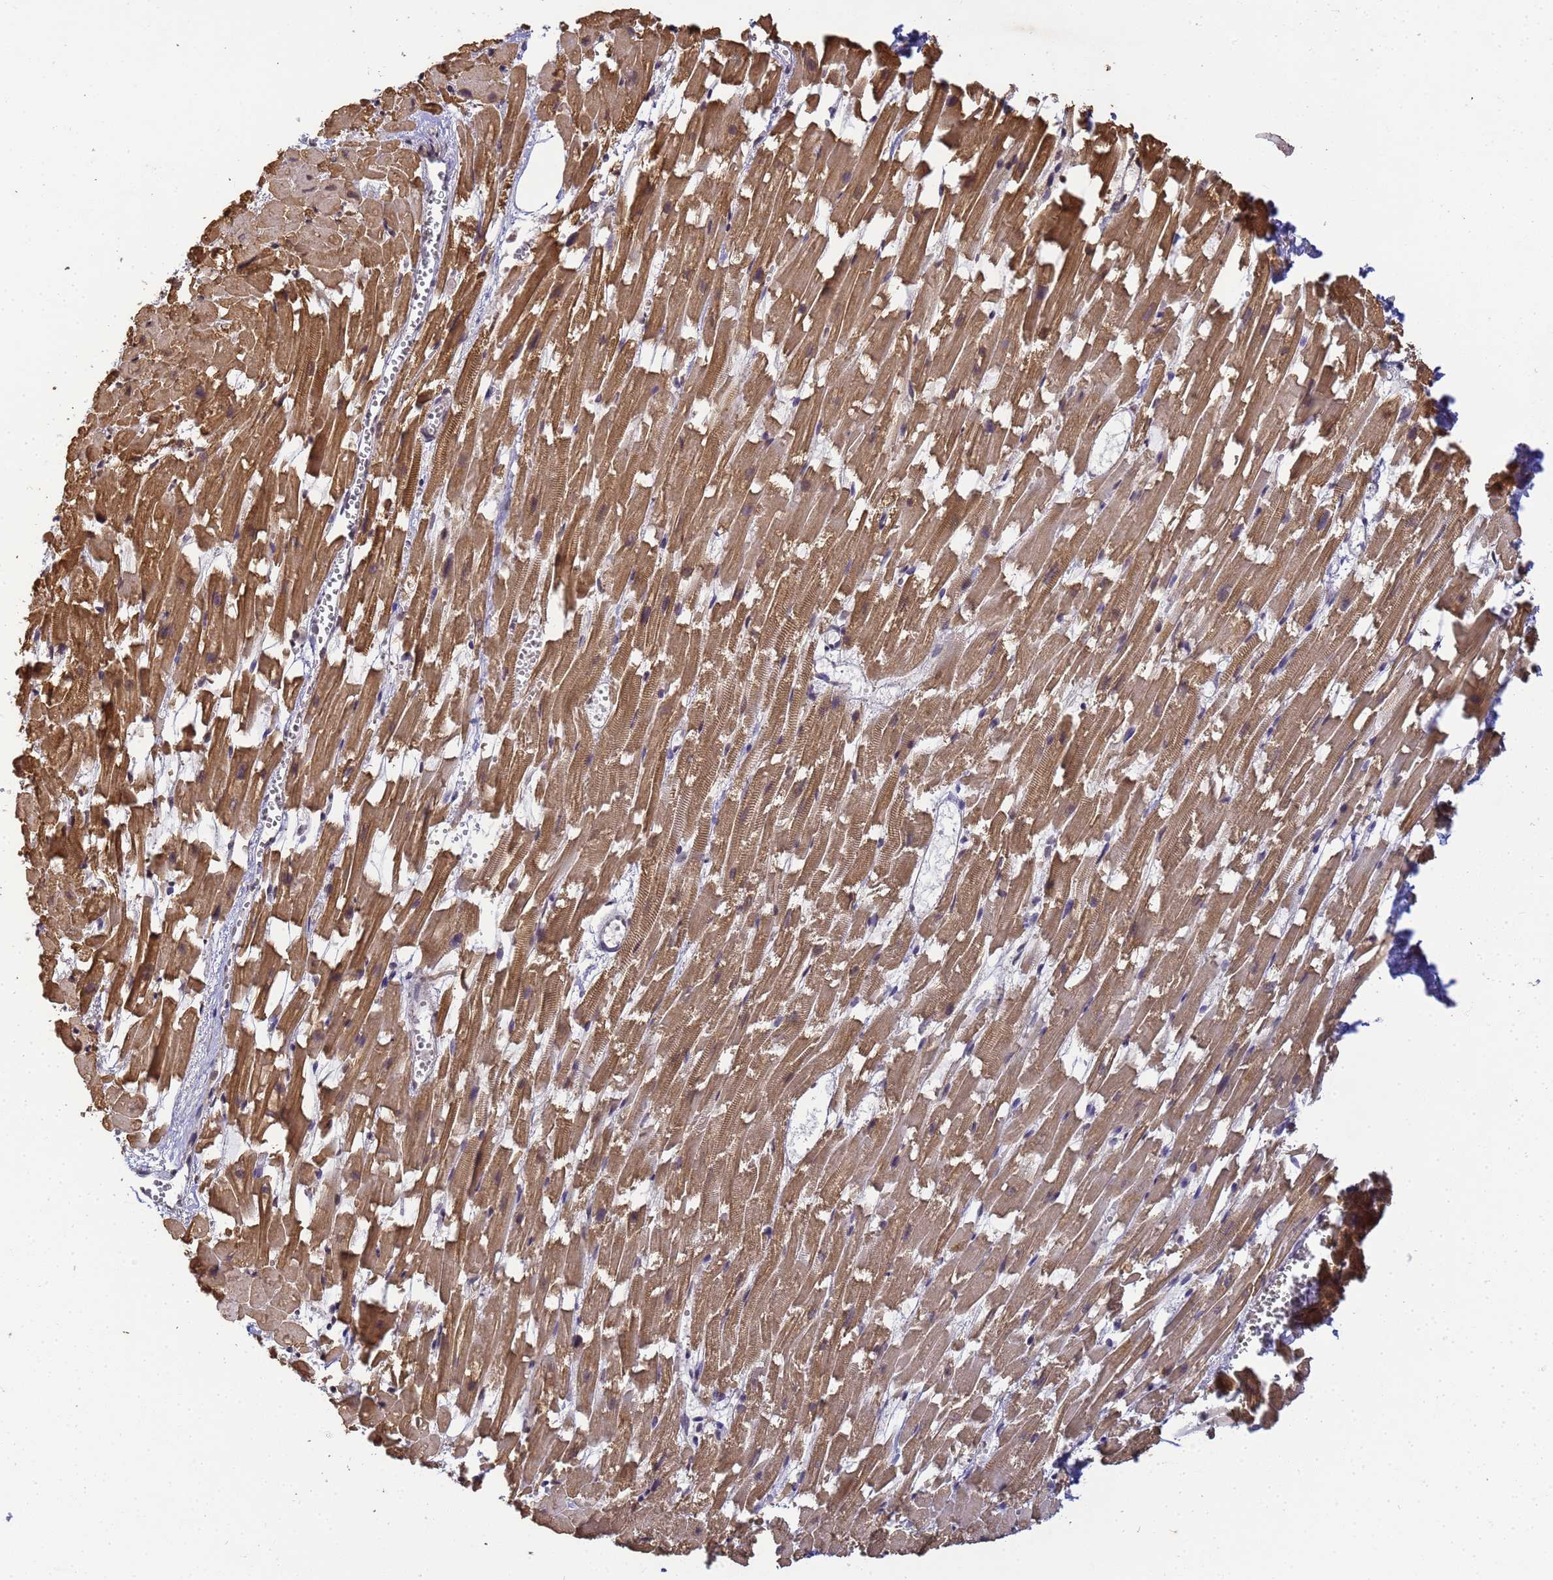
{"staining": {"intensity": "moderate", "quantity": ">75%", "location": "cytoplasmic/membranous"}, "tissue": "heart muscle", "cell_type": "Cardiomyocytes", "image_type": "normal", "snomed": [{"axis": "morphology", "description": "Normal tissue, NOS"}, {"axis": "topography", "description": "Heart"}], "caption": "Approximately >75% of cardiomyocytes in benign heart muscle show moderate cytoplasmic/membranous protein staining as visualized by brown immunohistochemical staining.", "gene": "MYL7", "patient": {"sex": "female", "age": 64}}